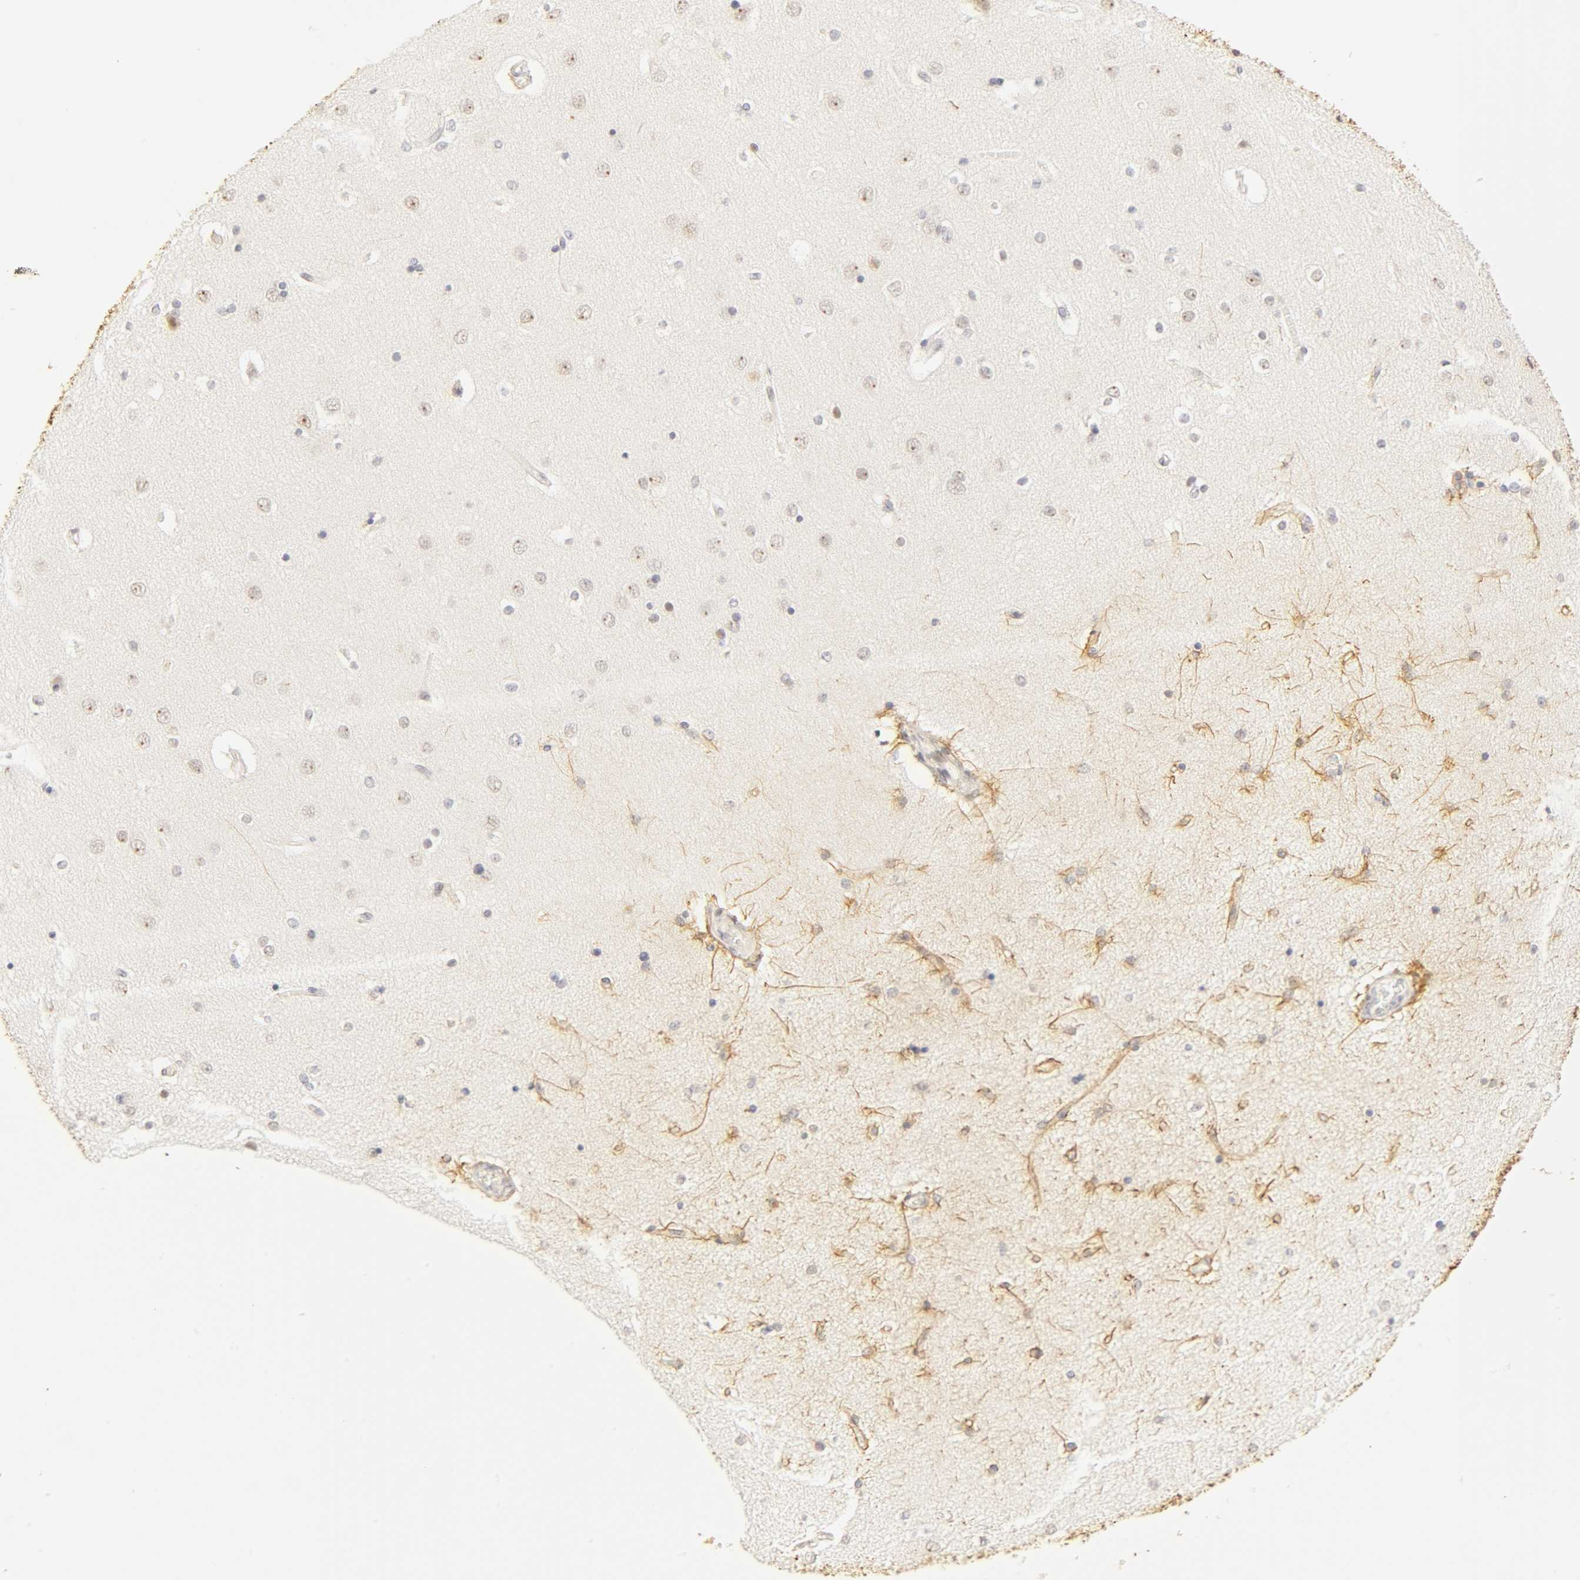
{"staining": {"intensity": "moderate", "quantity": "25%-75%", "location": "cytoplasmic/membranous"}, "tissue": "cerebral cortex", "cell_type": "Endothelial cells", "image_type": "normal", "snomed": [{"axis": "morphology", "description": "Normal tissue, NOS"}, {"axis": "topography", "description": "Cerebral cortex"}], "caption": "A brown stain labels moderate cytoplasmic/membranous expression of a protein in endothelial cells of unremarkable cerebral cortex. The staining is performed using DAB brown chromogen to label protein expression. The nuclei are counter-stained blue using hematoxylin.", "gene": "MNAT1", "patient": {"sex": "female", "age": 54}}